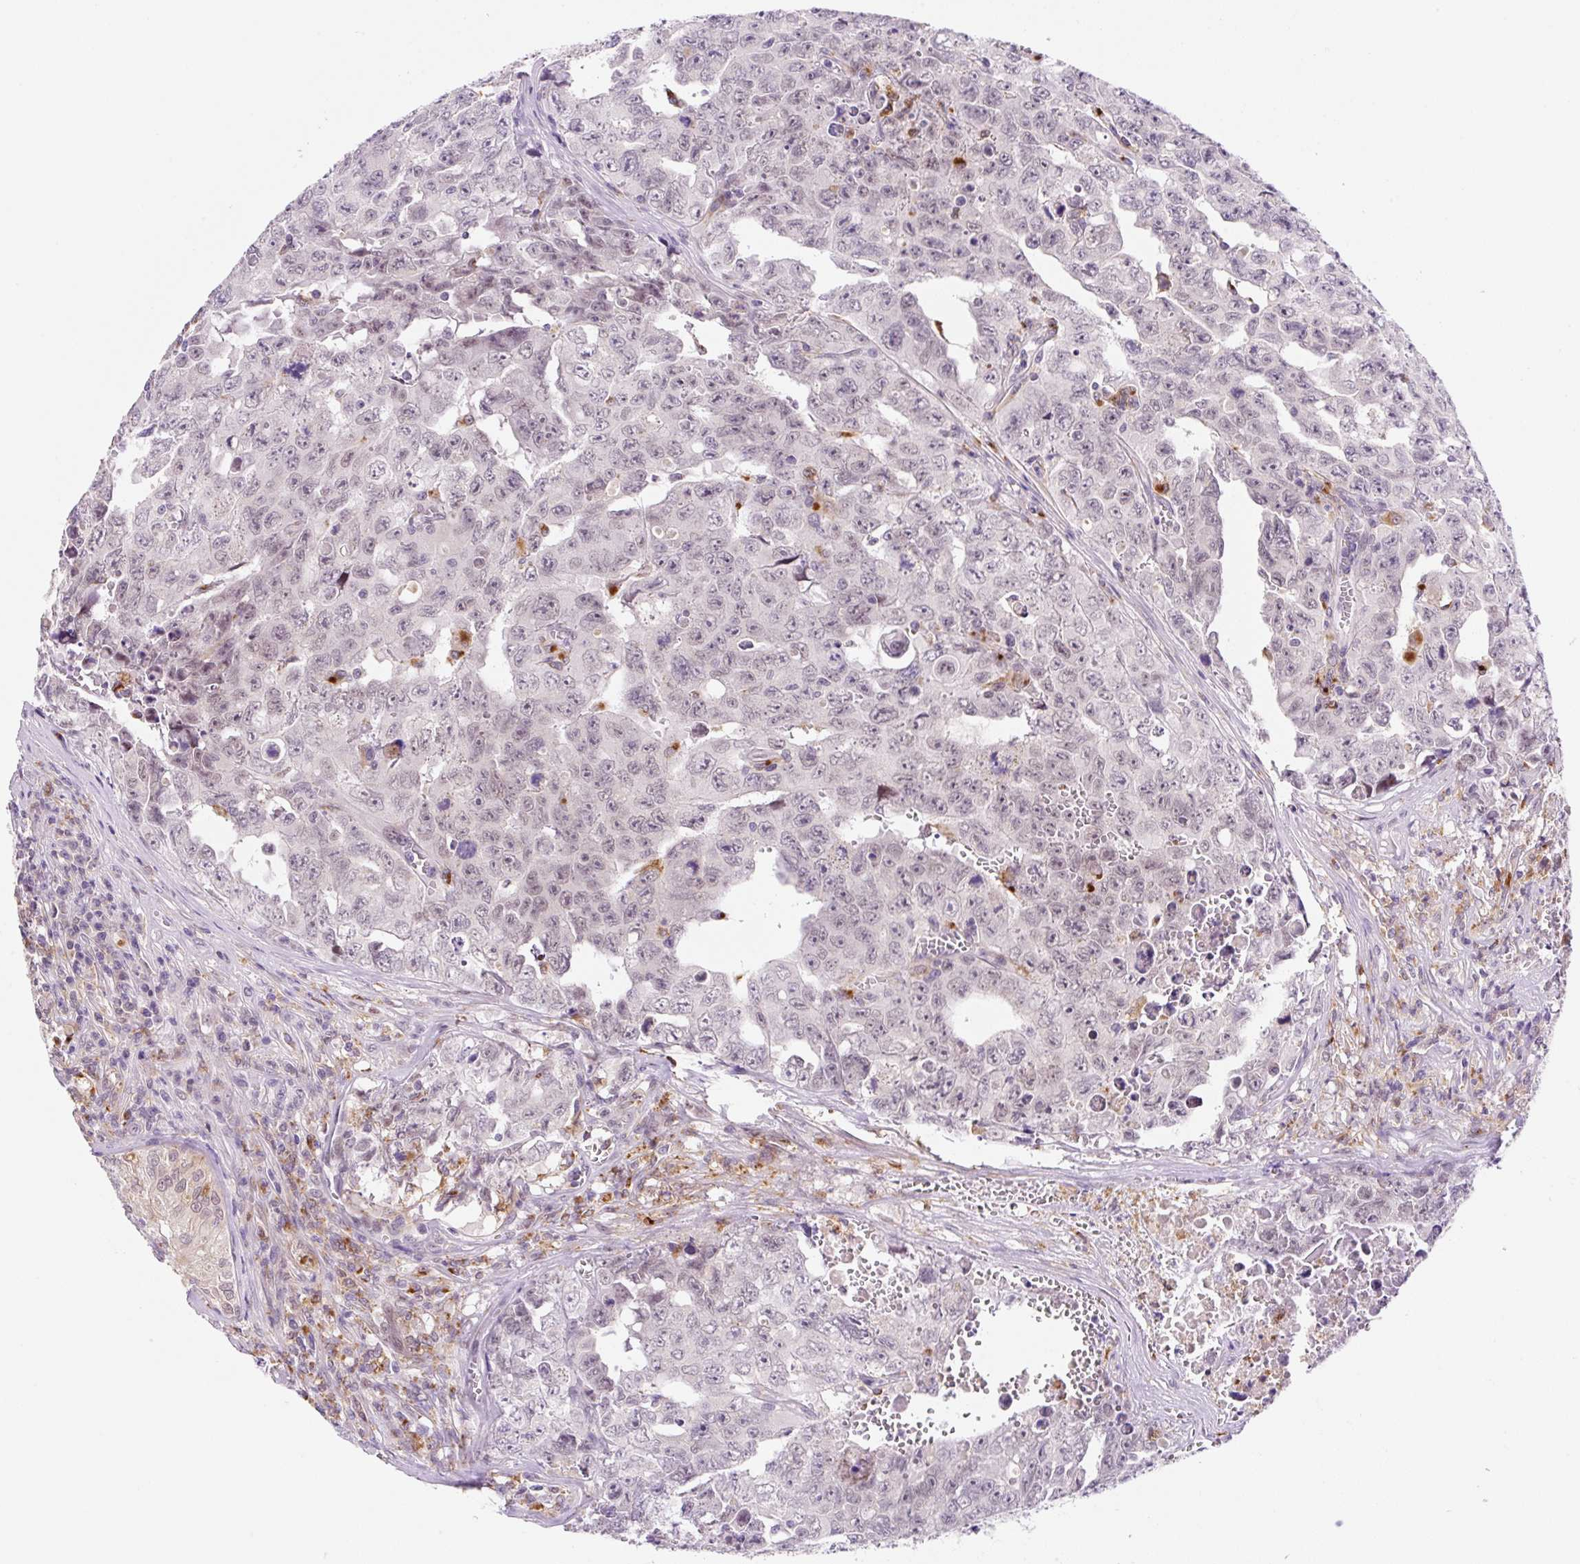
{"staining": {"intensity": "negative", "quantity": "none", "location": "none"}, "tissue": "testis cancer", "cell_type": "Tumor cells", "image_type": "cancer", "snomed": [{"axis": "morphology", "description": "Carcinoma, Embryonal, NOS"}, {"axis": "topography", "description": "Testis"}], "caption": "Testis embryonal carcinoma stained for a protein using immunohistochemistry (IHC) demonstrates no positivity tumor cells.", "gene": "CEBPZOS", "patient": {"sex": "male", "age": 24}}